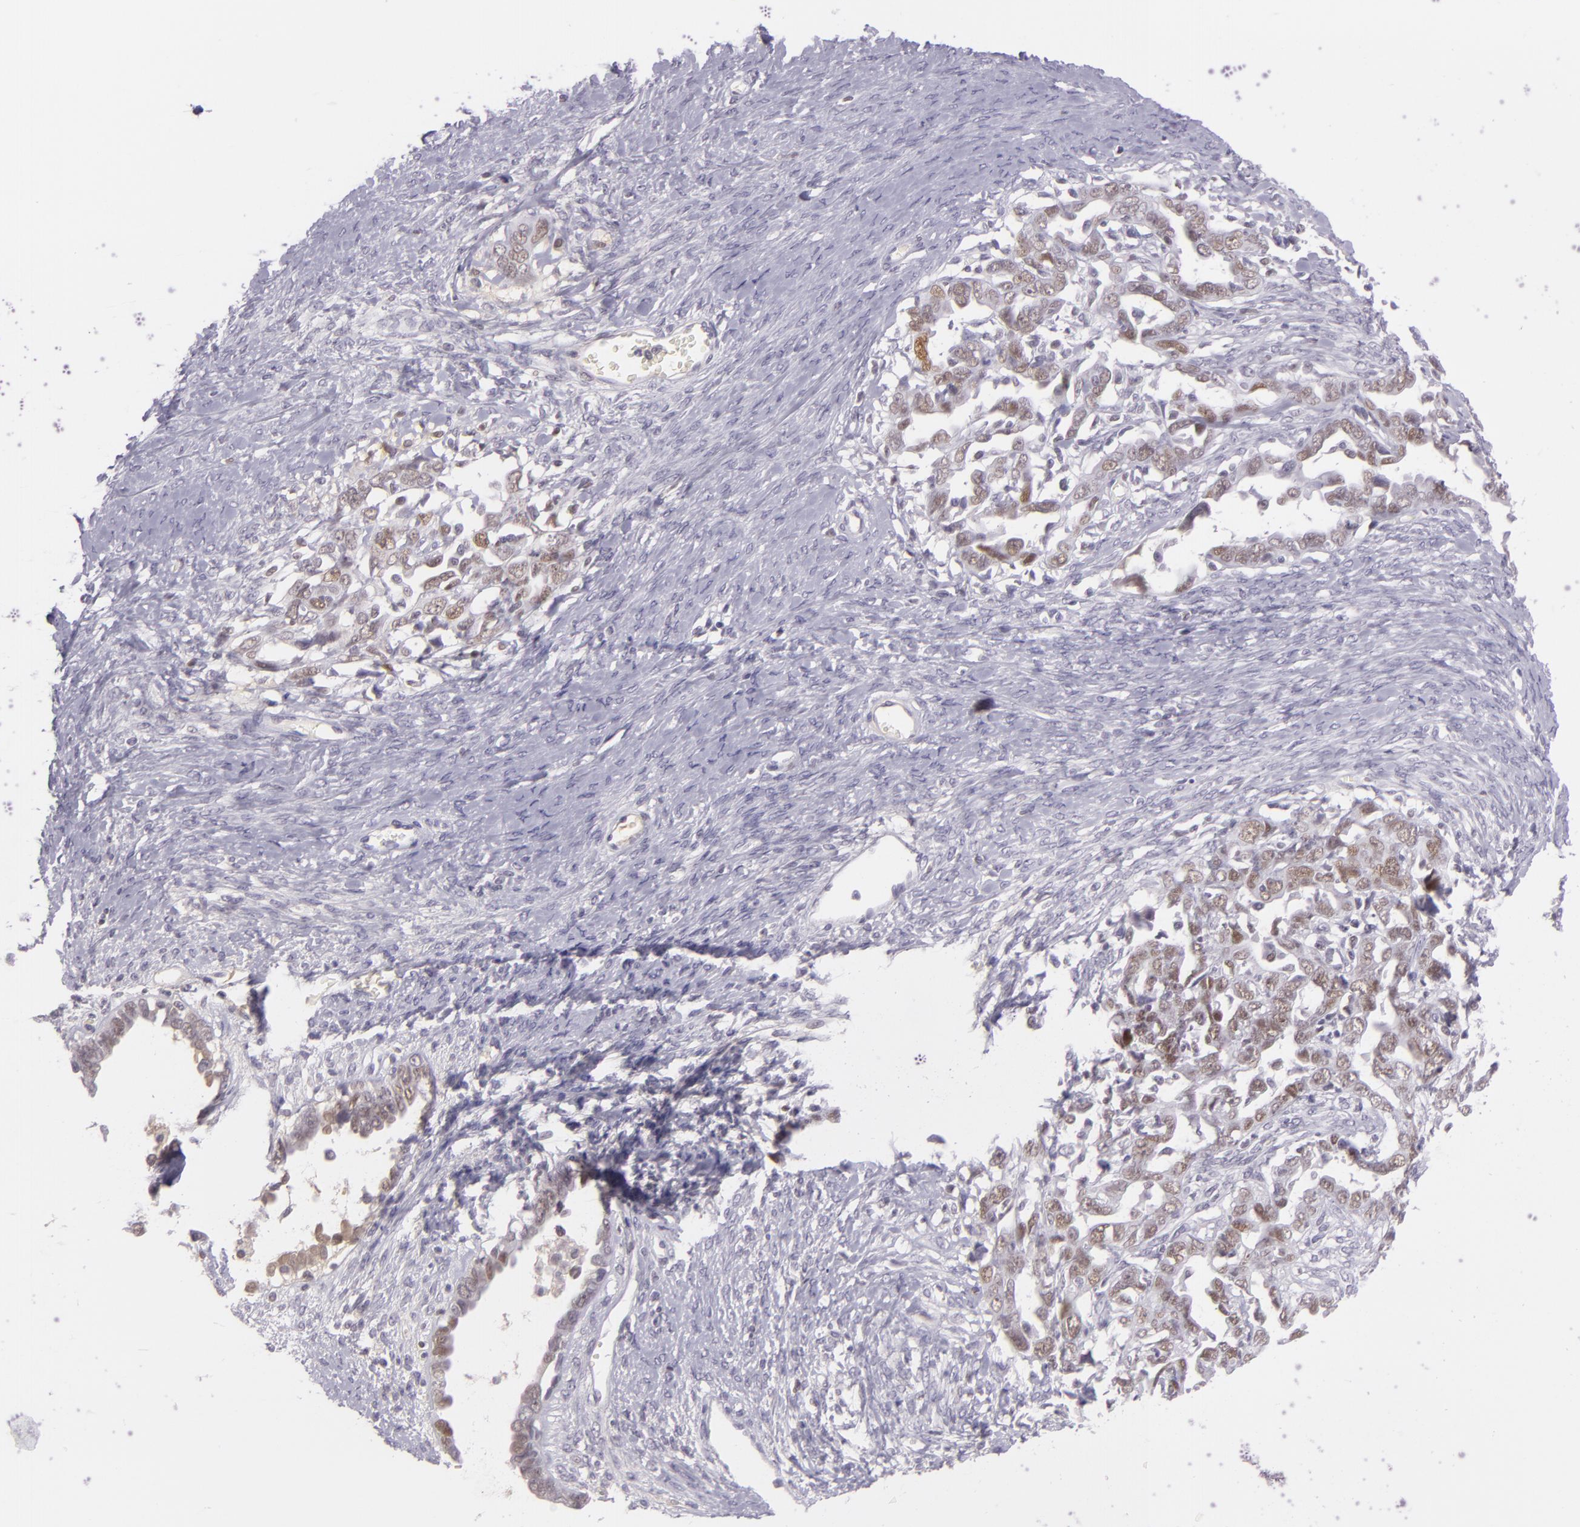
{"staining": {"intensity": "moderate", "quantity": "25%-75%", "location": "nuclear"}, "tissue": "ovarian cancer", "cell_type": "Tumor cells", "image_type": "cancer", "snomed": [{"axis": "morphology", "description": "Cystadenocarcinoma, serous, NOS"}, {"axis": "topography", "description": "Ovary"}], "caption": "IHC image of neoplastic tissue: ovarian cancer (serous cystadenocarcinoma) stained using IHC shows medium levels of moderate protein expression localized specifically in the nuclear of tumor cells, appearing as a nuclear brown color.", "gene": "CHEK2", "patient": {"sex": "female", "age": 69}}